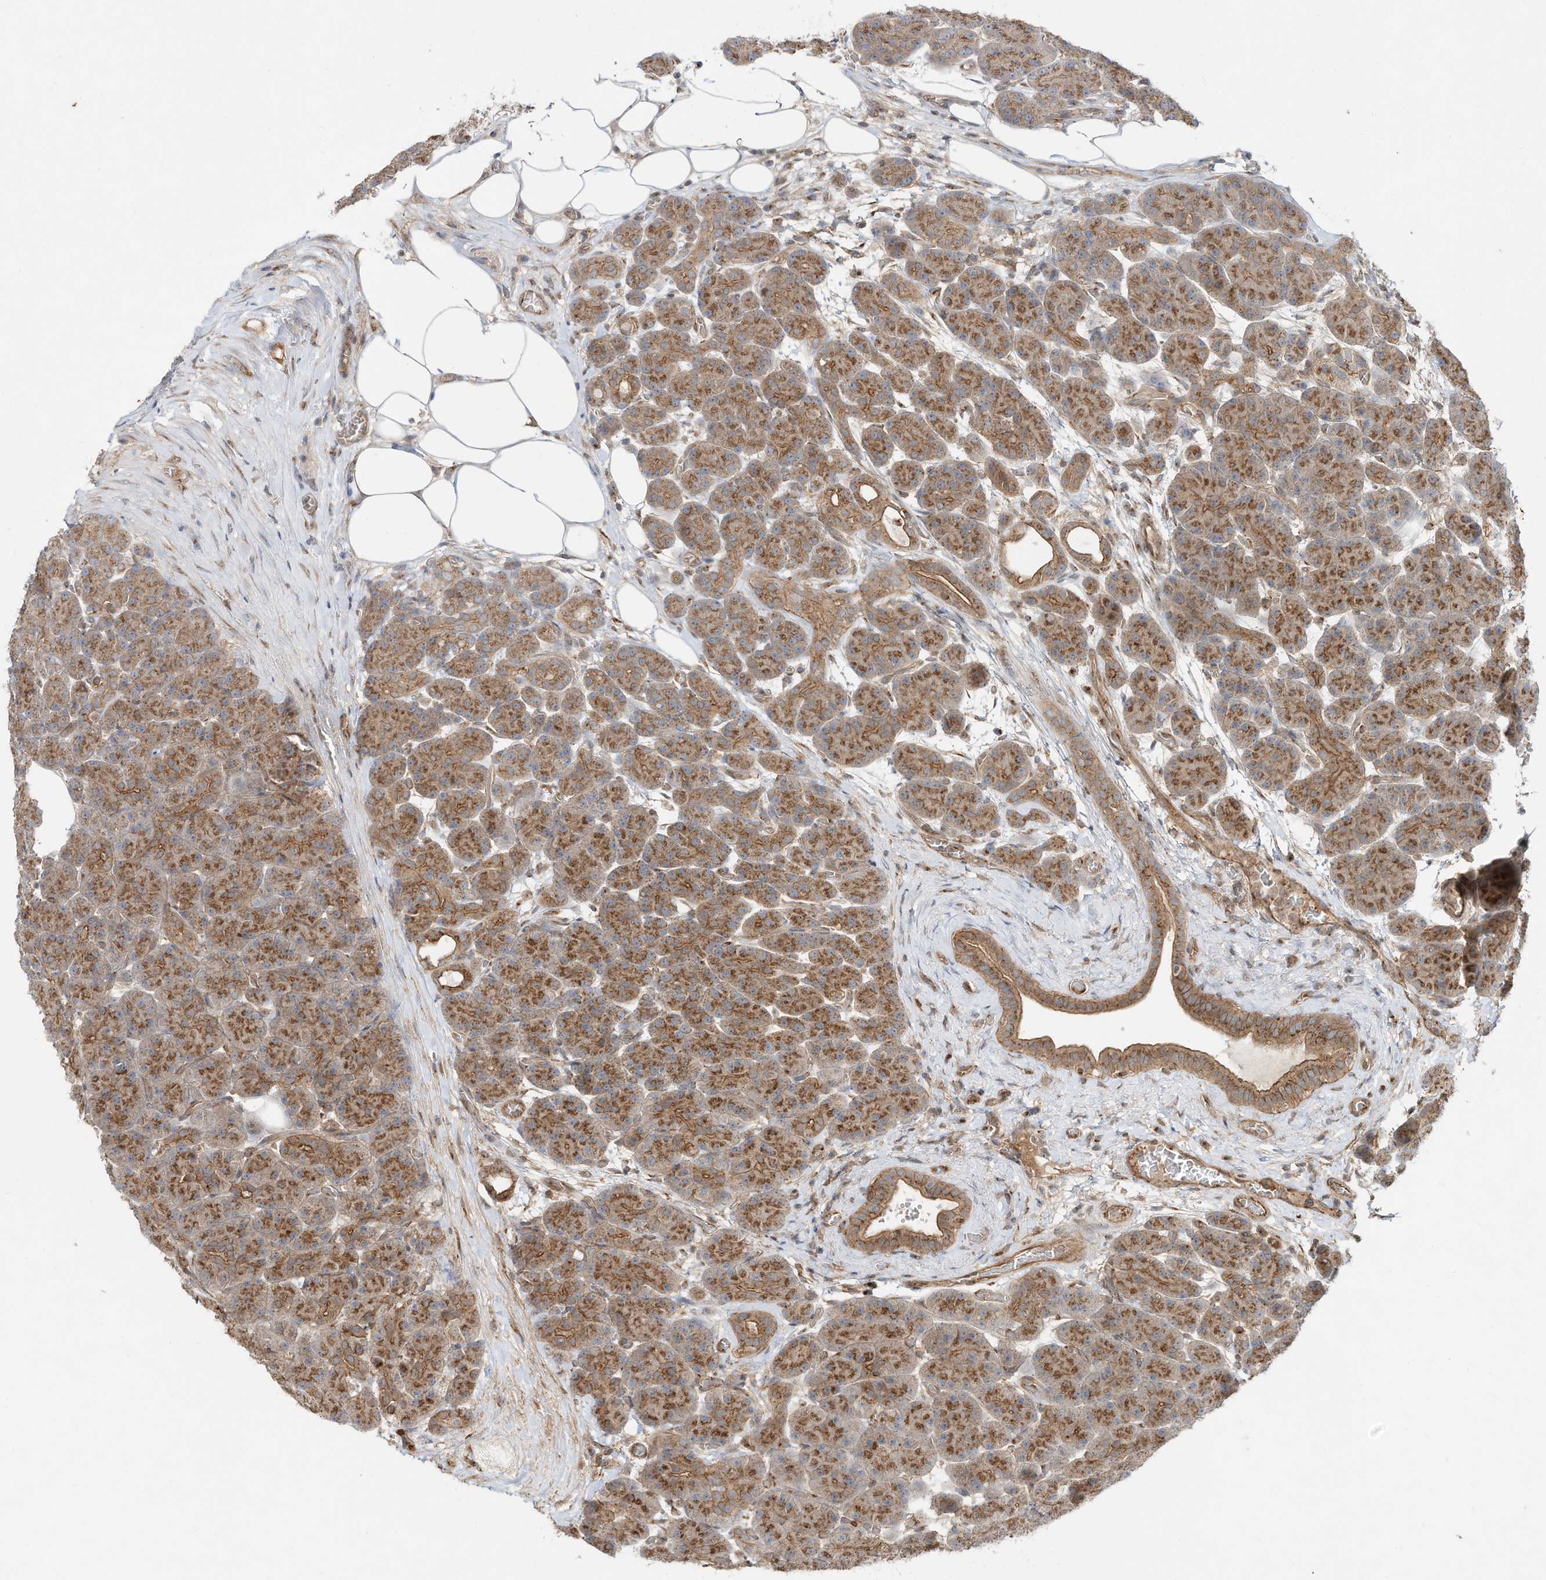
{"staining": {"intensity": "strong", "quantity": ">75%", "location": "cytoplasmic/membranous"}, "tissue": "pancreas", "cell_type": "Exocrine glandular cells", "image_type": "normal", "snomed": [{"axis": "morphology", "description": "Normal tissue, NOS"}, {"axis": "topography", "description": "Pancreas"}], "caption": "Brown immunohistochemical staining in normal human pancreas reveals strong cytoplasmic/membranous staining in about >75% of exocrine glandular cells. (IHC, brightfield microscopy, high magnification).", "gene": "CUX1", "patient": {"sex": "male", "age": 63}}